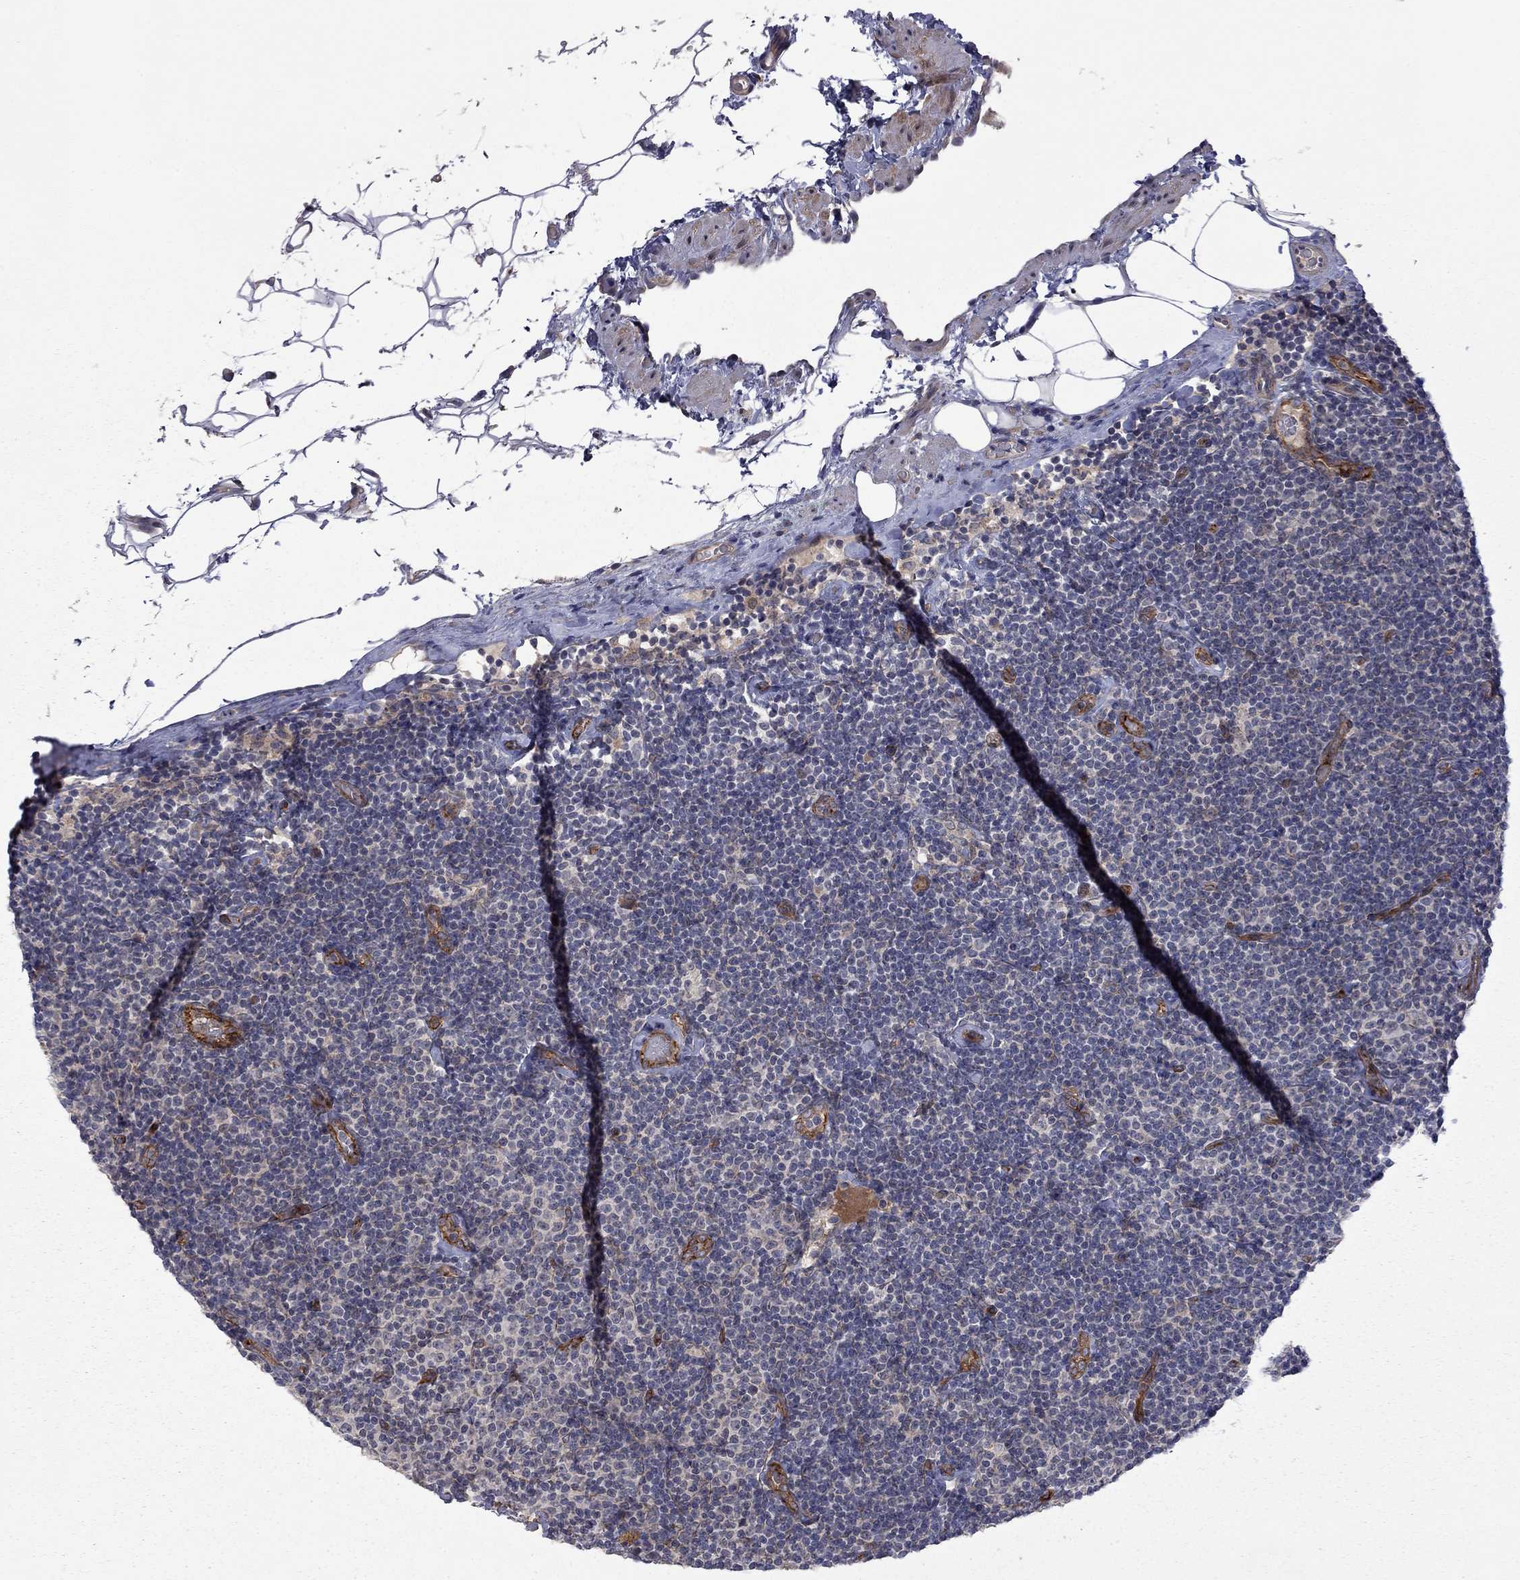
{"staining": {"intensity": "negative", "quantity": "none", "location": "none"}, "tissue": "lymphoma", "cell_type": "Tumor cells", "image_type": "cancer", "snomed": [{"axis": "morphology", "description": "Malignant lymphoma, non-Hodgkin's type, Low grade"}, {"axis": "topography", "description": "Lymph node"}], "caption": "Protein analysis of lymphoma shows no significant expression in tumor cells.", "gene": "EXOC3L2", "patient": {"sex": "male", "age": 81}}